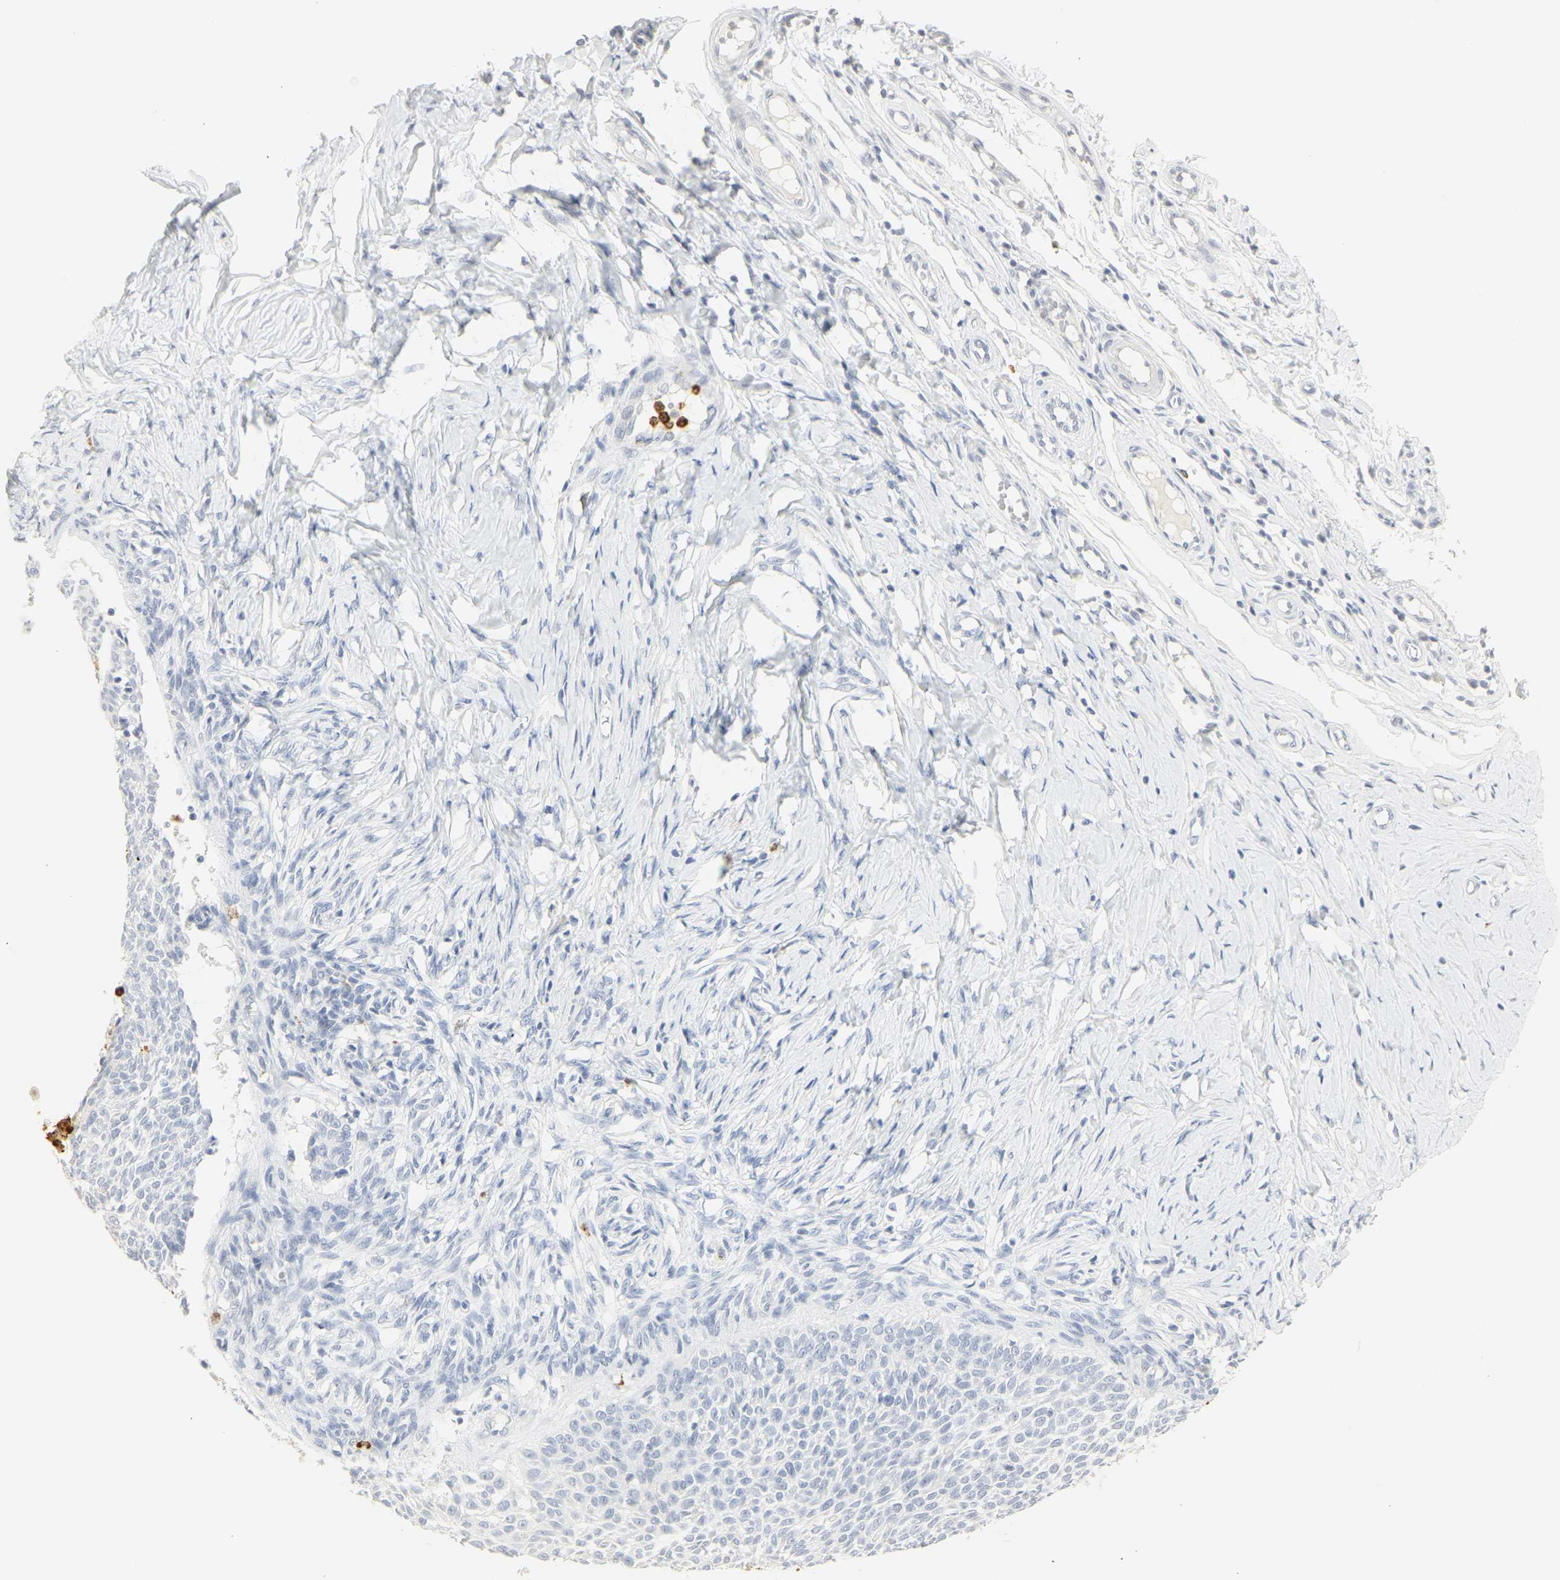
{"staining": {"intensity": "negative", "quantity": "none", "location": "none"}, "tissue": "skin cancer", "cell_type": "Tumor cells", "image_type": "cancer", "snomed": [{"axis": "morphology", "description": "Normal tissue, NOS"}, {"axis": "morphology", "description": "Basal cell carcinoma"}, {"axis": "topography", "description": "Skin"}], "caption": "The image reveals no staining of tumor cells in skin basal cell carcinoma.", "gene": "MPO", "patient": {"sex": "male", "age": 87}}